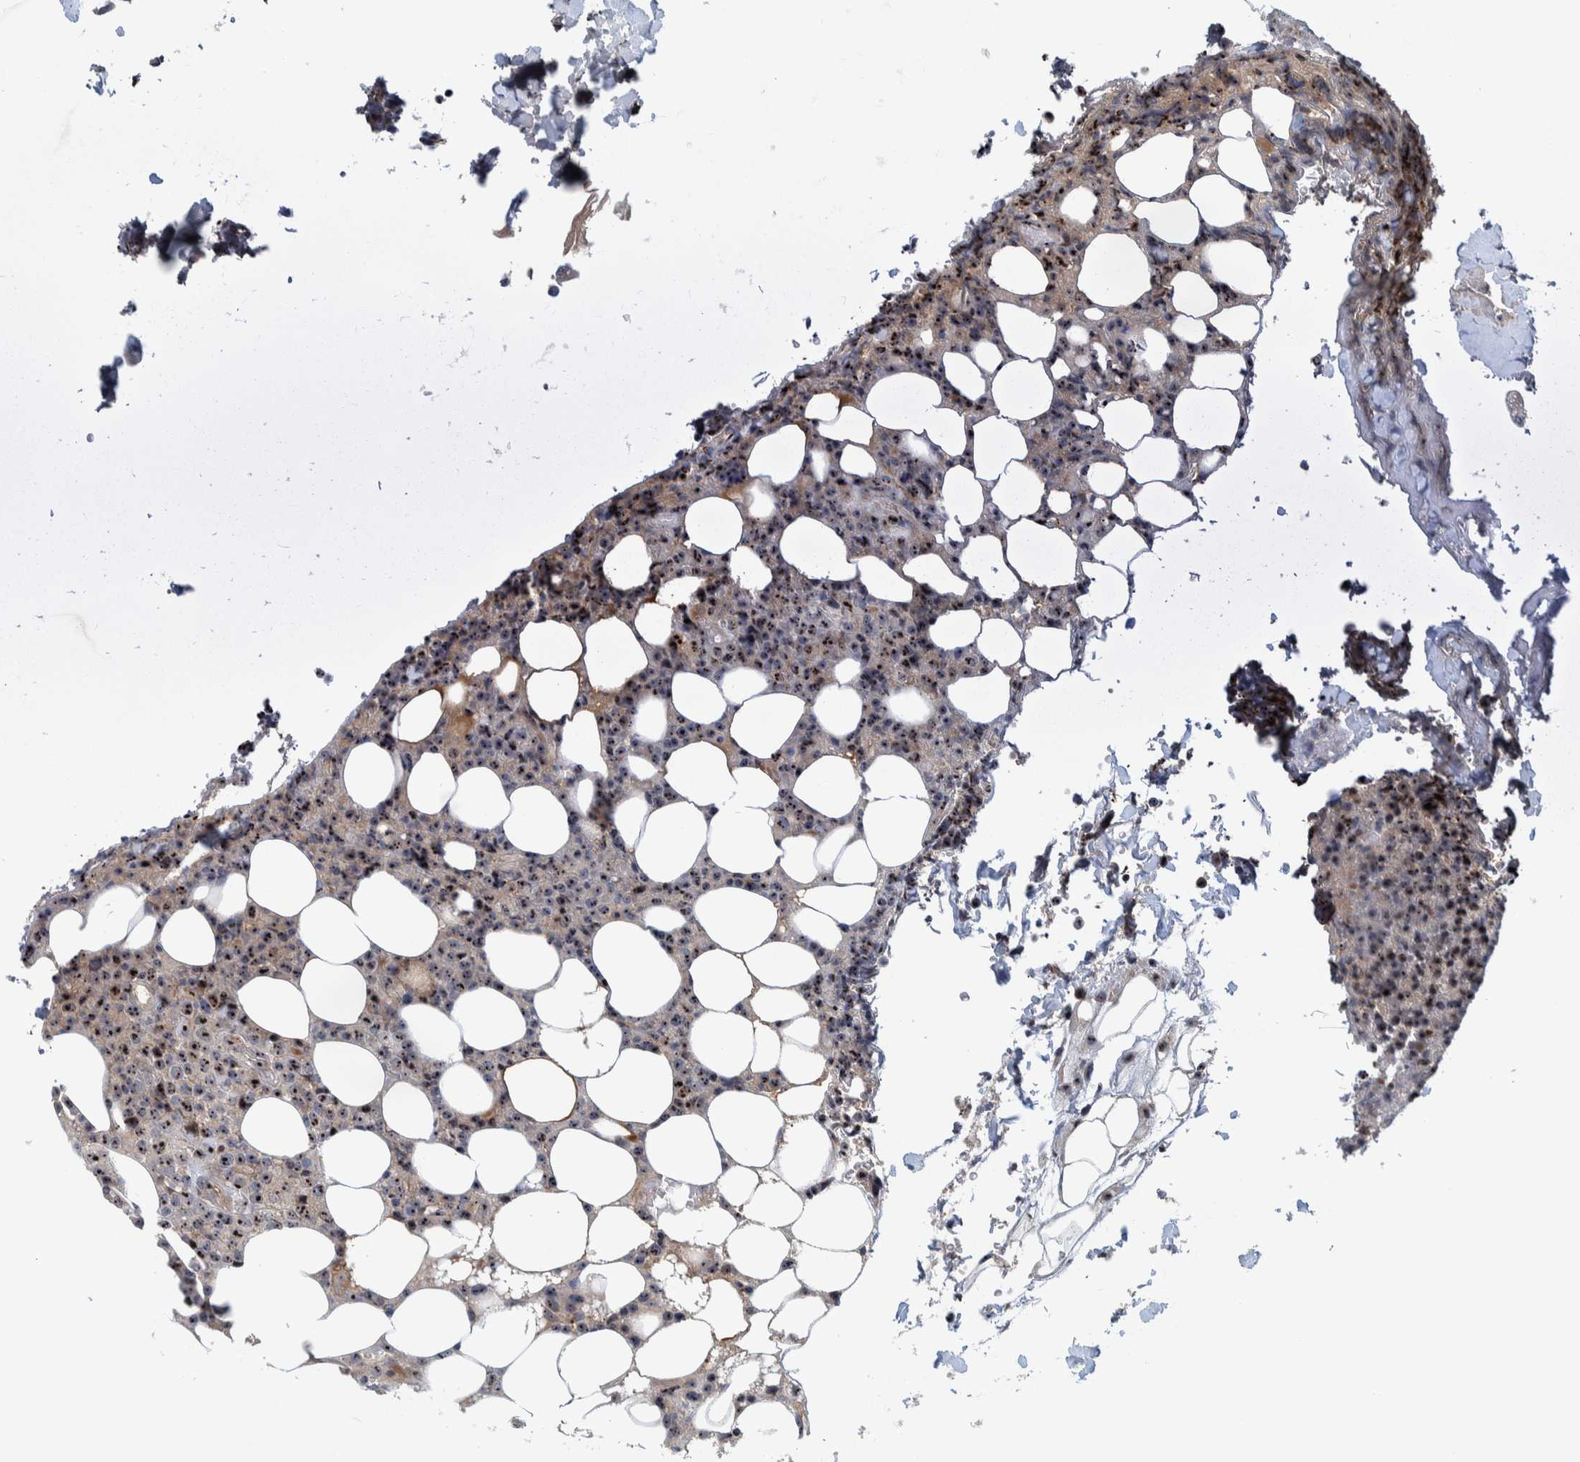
{"staining": {"intensity": "strong", "quantity": ">75%", "location": "nuclear"}, "tissue": "lymphoma", "cell_type": "Tumor cells", "image_type": "cancer", "snomed": [{"axis": "morphology", "description": "Malignant lymphoma, non-Hodgkin's type, High grade"}, {"axis": "topography", "description": "Lymph node"}], "caption": "An IHC histopathology image of neoplastic tissue is shown. Protein staining in brown highlights strong nuclear positivity in malignant lymphoma, non-Hodgkin's type (high-grade) within tumor cells.", "gene": "NOL11", "patient": {"sex": "male", "age": 13}}